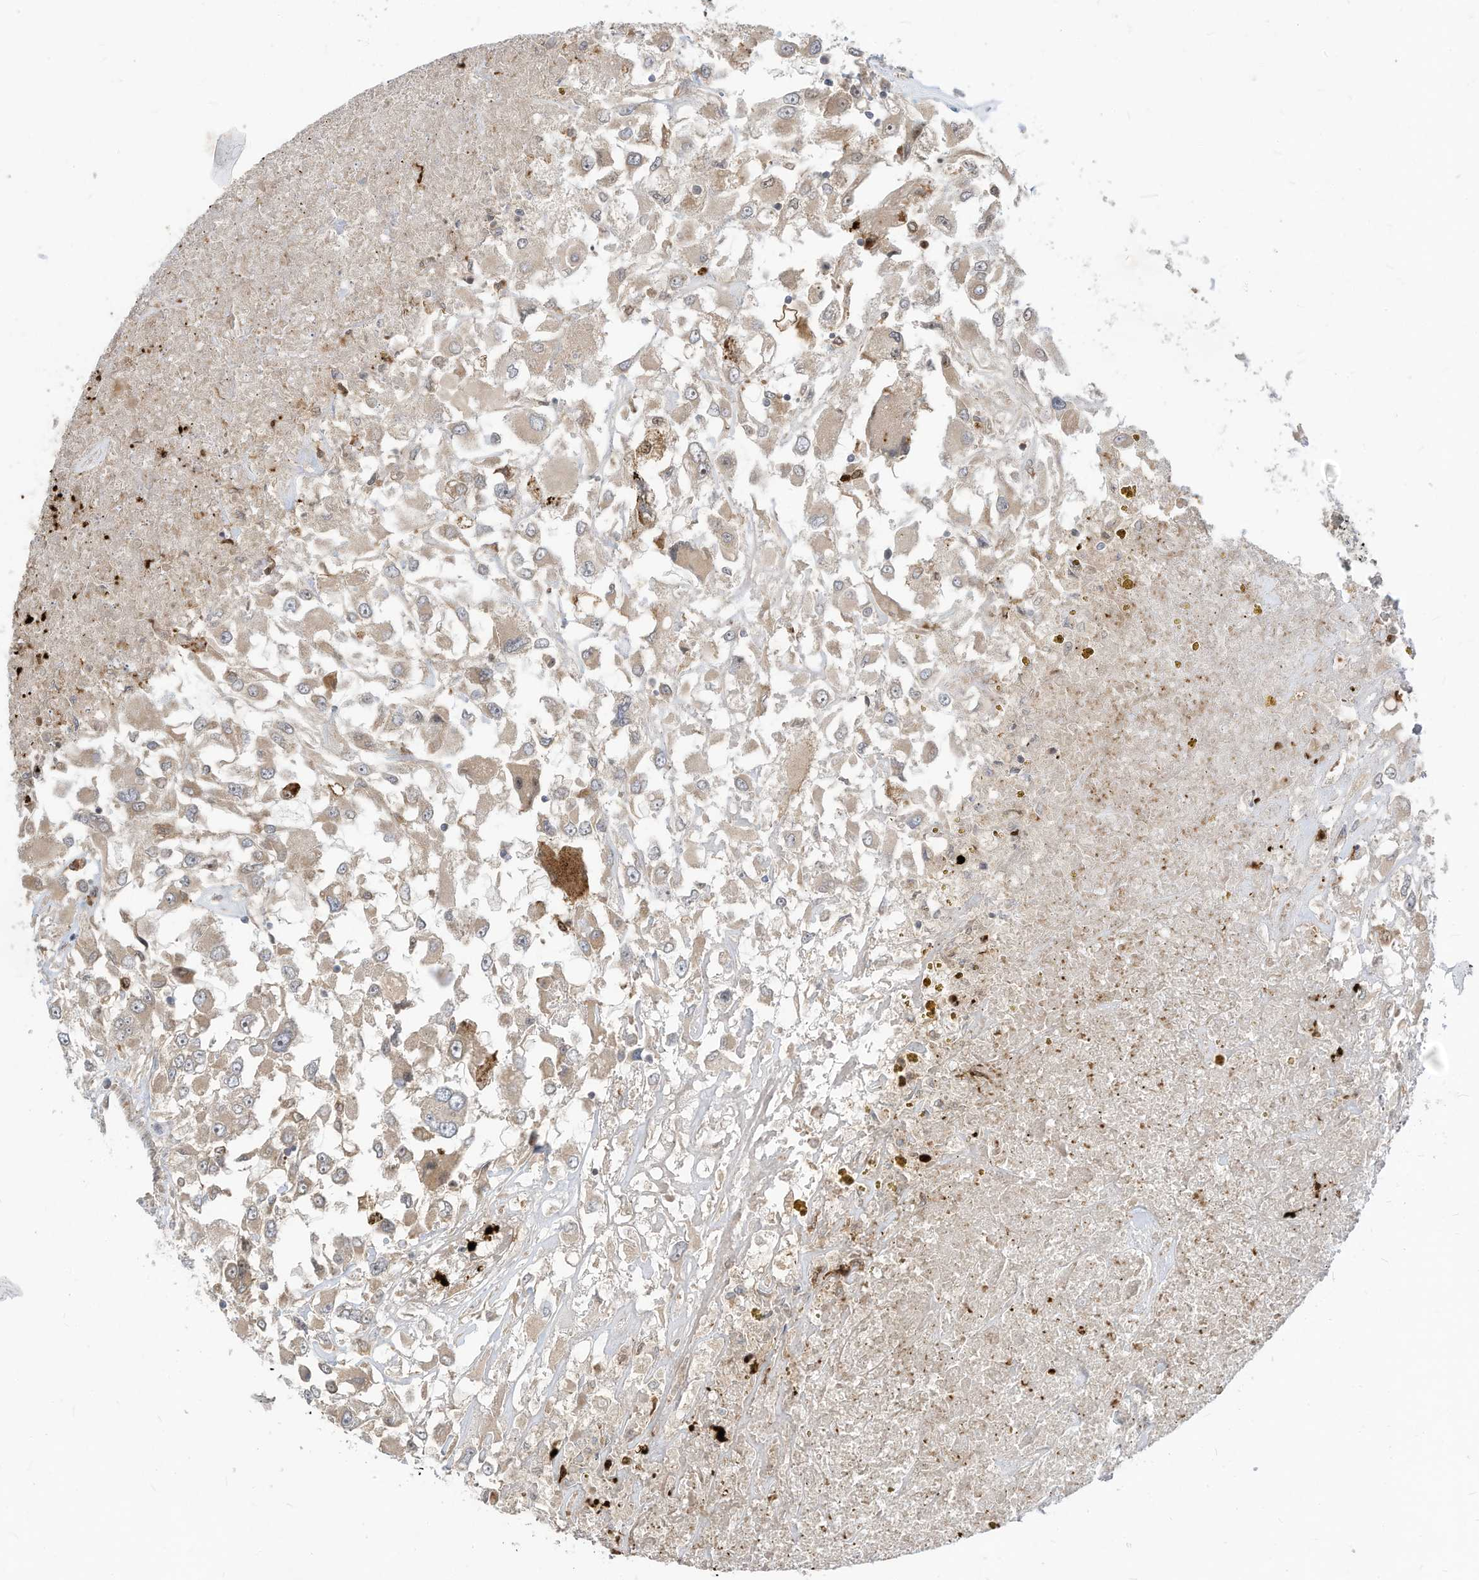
{"staining": {"intensity": "negative", "quantity": "none", "location": "none"}, "tissue": "renal cancer", "cell_type": "Tumor cells", "image_type": "cancer", "snomed": [{"axis": "morphology", "description": "Adenocarcinoma, NOS"}, {"axis": "topography", "description": "Kidney"}], "caption": "This image is of renal adenocarcinoma stained with immunohistochemistry to label a protein in brown with the nuclei are counter-stained blue. There is no positivity in tumor cells.", "gene": "CNKSR1", "patient": {"sex": "female", "age": 52}}